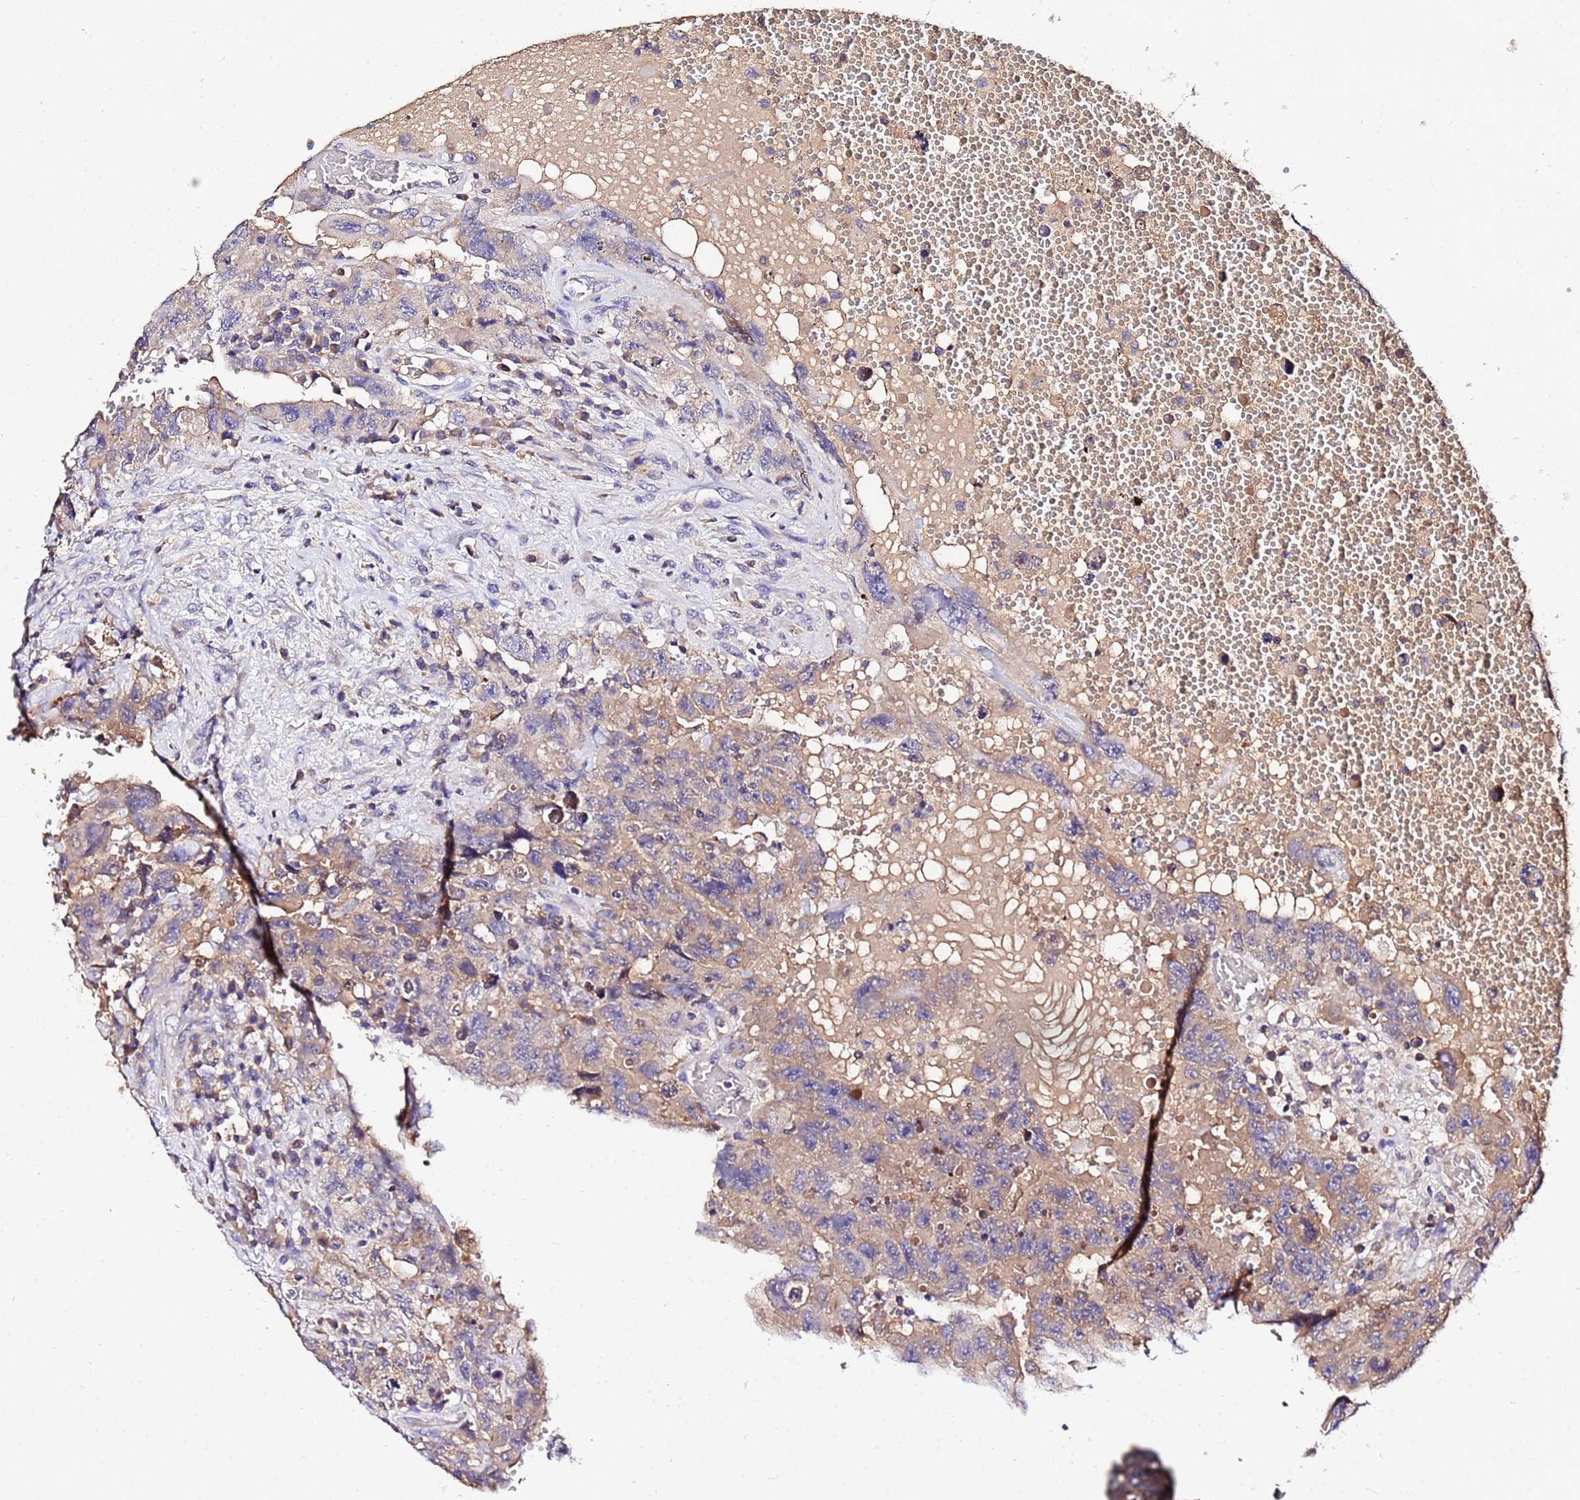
{"staining": {"intensity": "weak", "quantity": "25%-75%", "location": "cytoplasmic/membranous"}, "tissue": "testis cancer", "cell_type": "Tumor cells", "image_type": "cancer", "snomed": [{"axis": "morphology", "description": "Carcinoma, Embryonal, NOS"}, {"axis": "topography", "description": "Testis"}], "caption": "DAB immunohistochemical staining of embryonal carcinoma (testis) reveals weak cytoplasmic/membranous protein expression in approximately 25%-75% of tumor cells.", "gene": "MTERF1", "patient": {"sex": "male", "age": 26}}